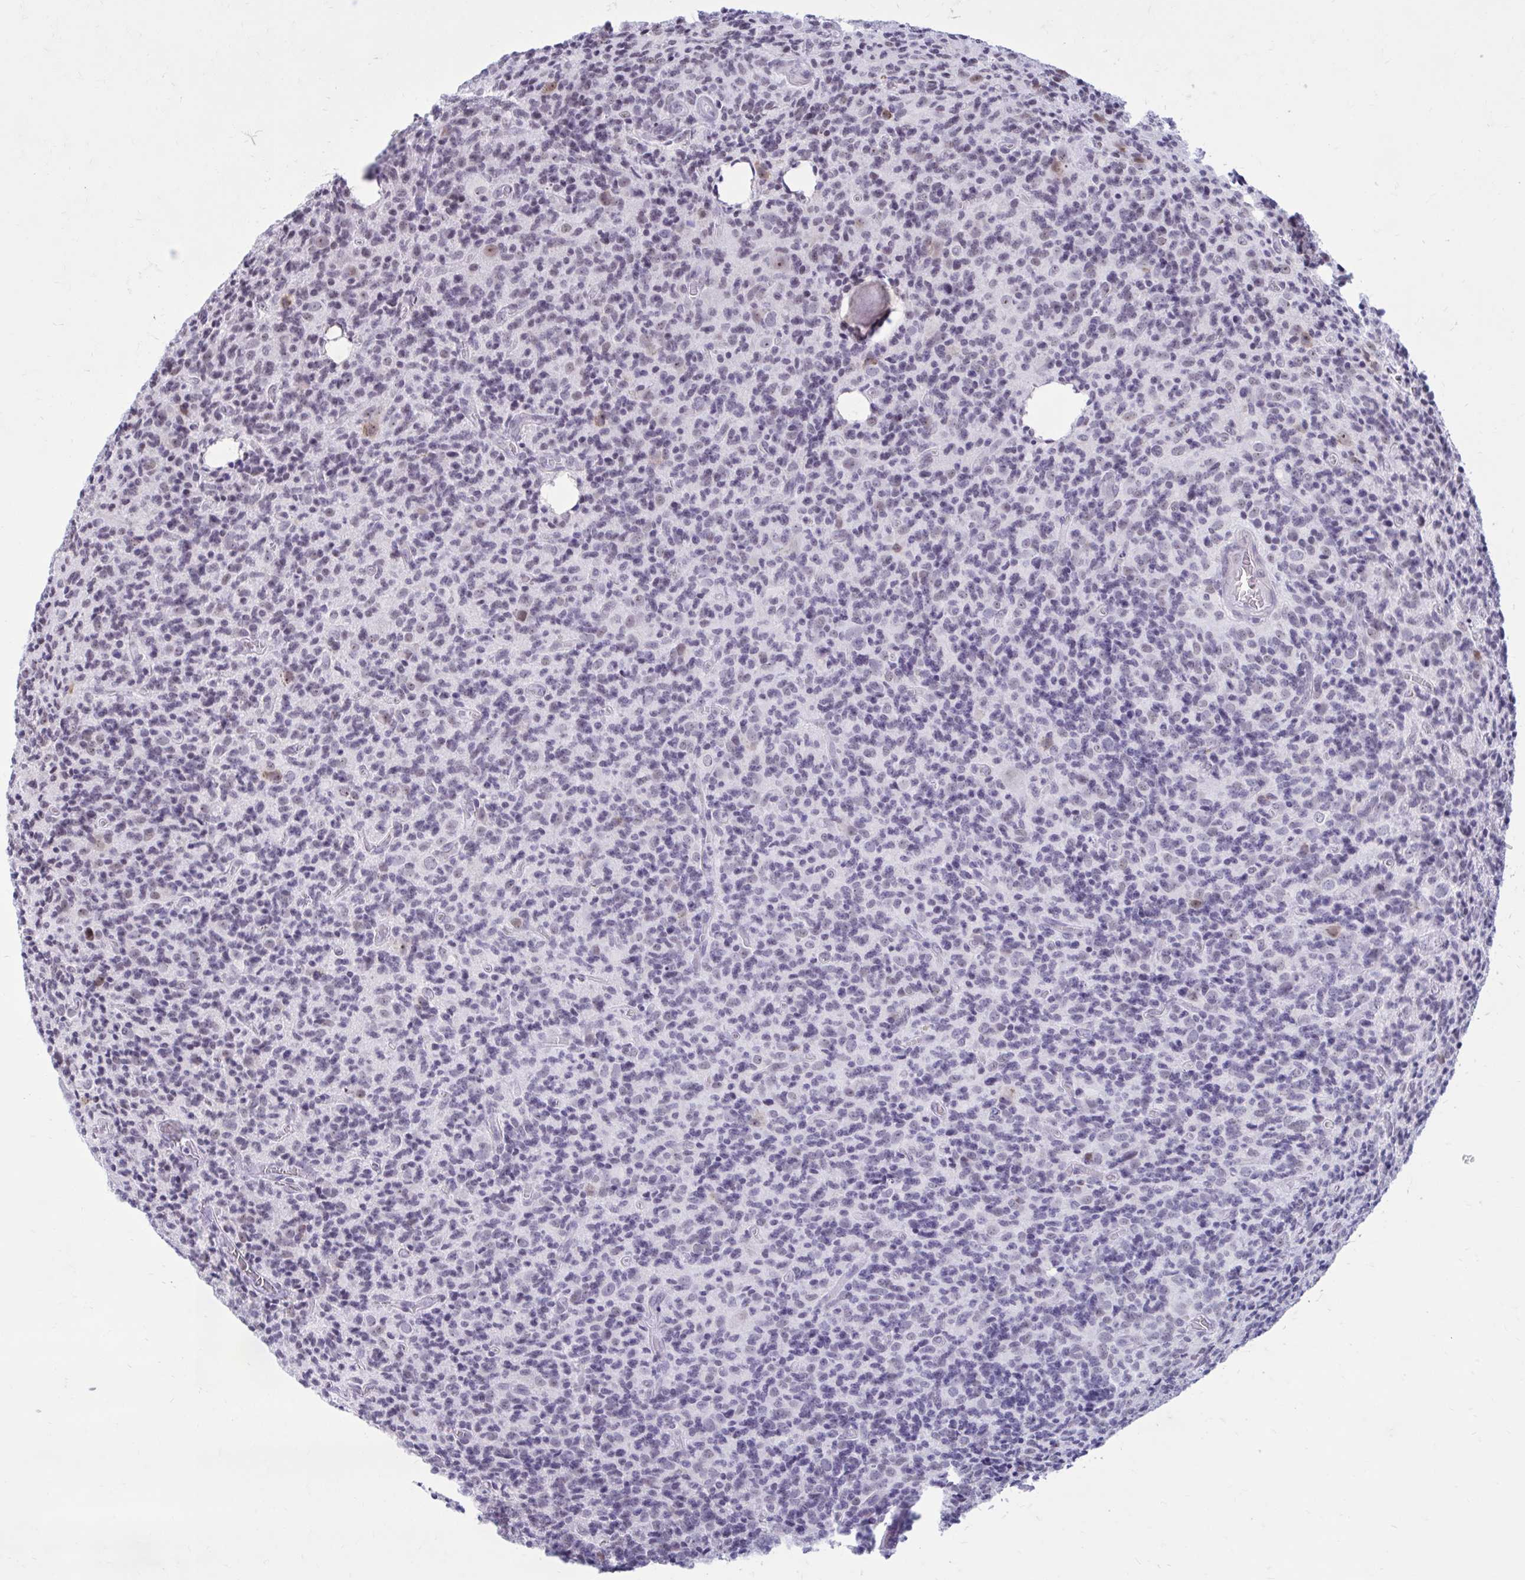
{"staining": {"intensity": "negative", "quantity": "none", "location": "none"}, "tissue": "glioma", "cell_type": "Tumor cells", "image_type": "cancer", "snomed": [{"axis": "morphology", "description": "Glioma, malignant, High grade"}, {"axis": "topography", "description": "Brain"}], "caption": "DAB (3,3'-diaminobenzidine) immunohistochemical staining of malignant high-grade glioma shows no significant positivity in tumor cells. (DAB (3,3'-diaminobenzidine) IHC visualized using brightfield microscopy, high magnification).", "gene": "PROSER1", "patient": {"sex": "male", "age": 76}}